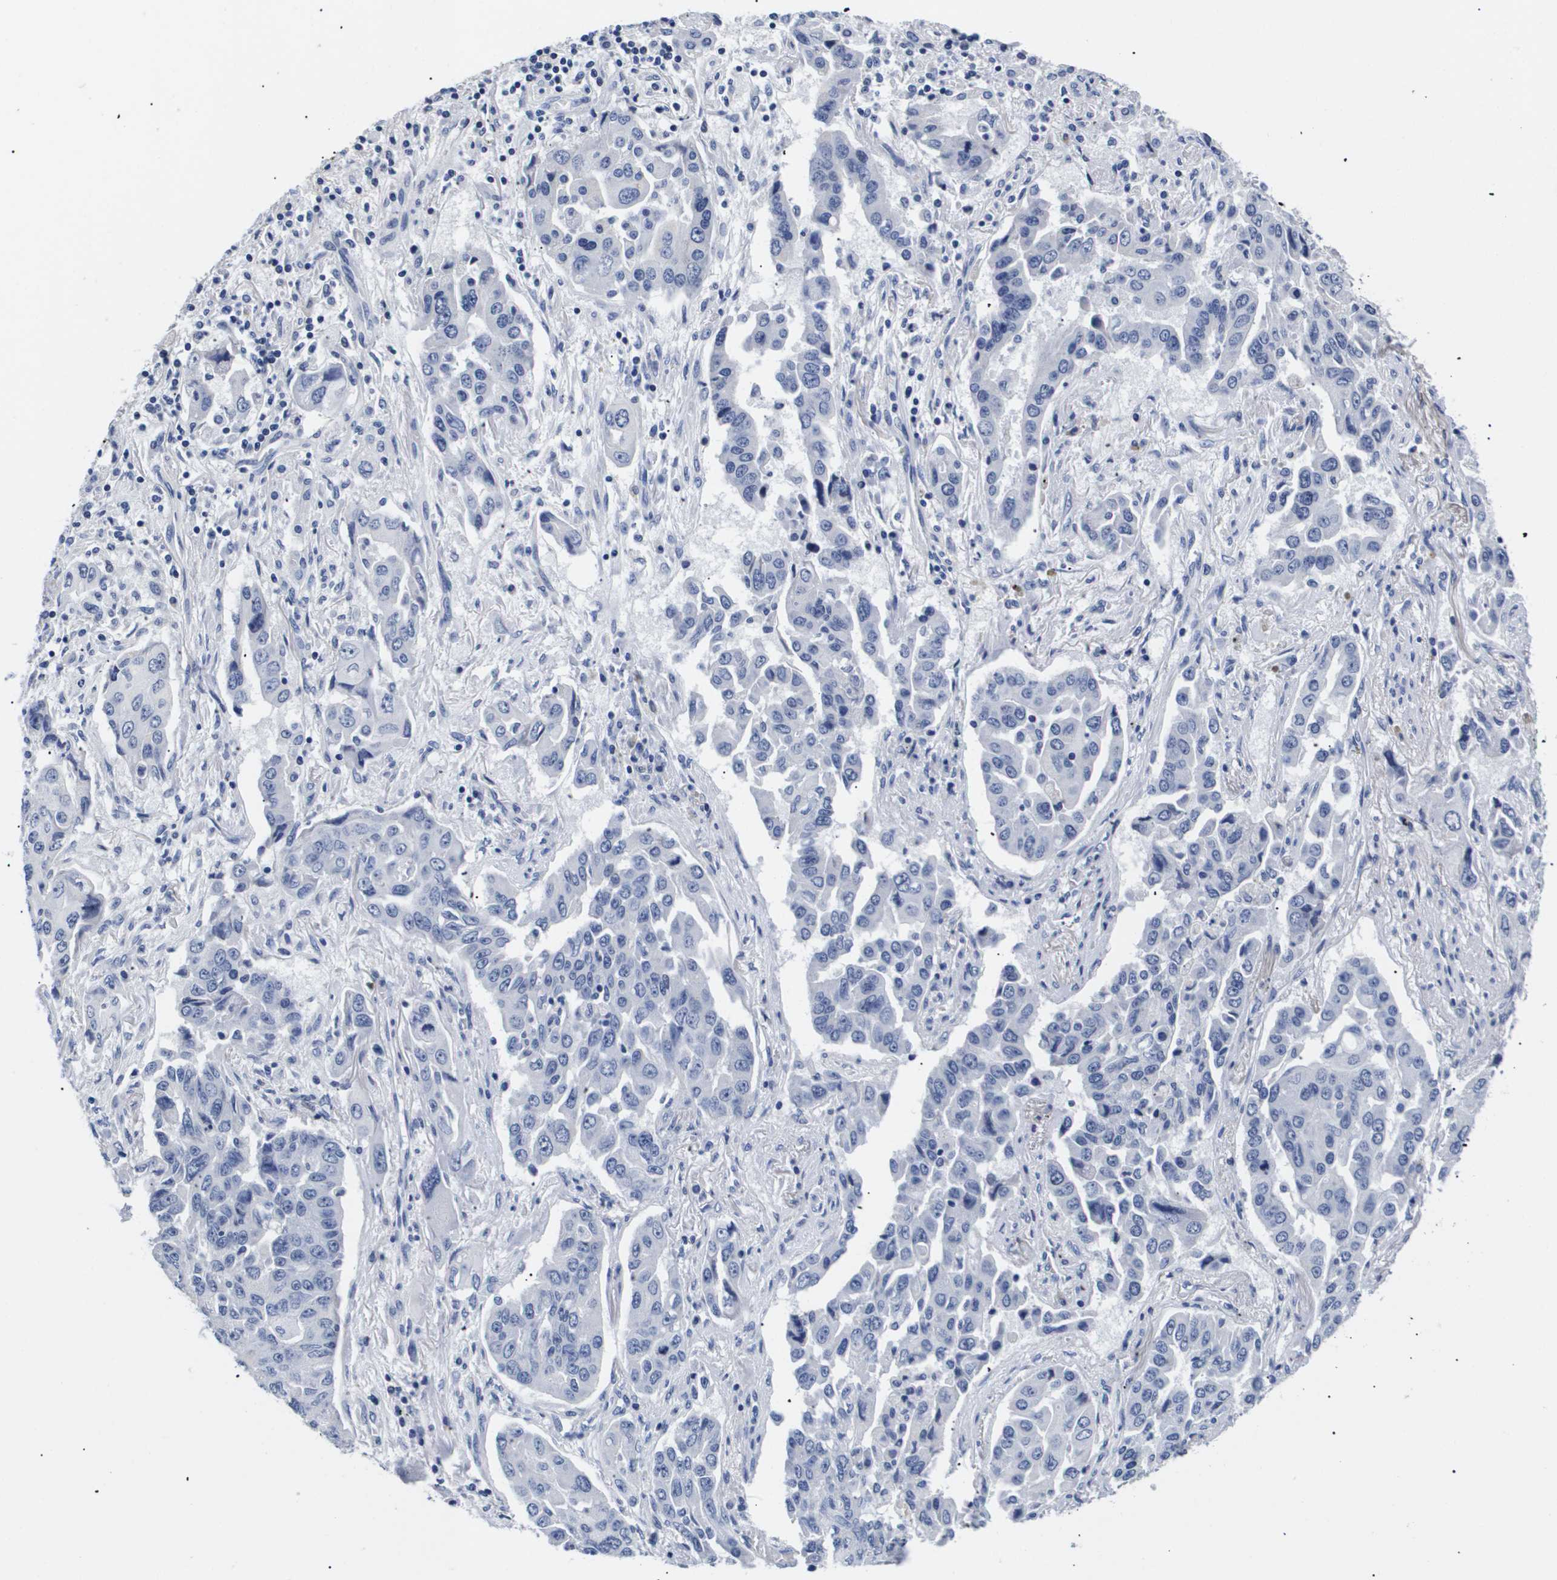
{"staining": {"intensity": "negative", "quantity": "none", "location": "none"}, "tissue": "lung cancer", "cell_type": "Tumor cells", "image_type": "cancer", "snomed": [{"axis": "morphology", "description": "Adenocarcinoma, NOS"}, {"axis": "topography", "description": "Lung"}], "caption": "Micrograph shows no significant protein positivity in tumor cells of adenocarcinoma (lung).", "gene": "ATP6V0A4", "patient": {"sex": "female", "age": 65}}